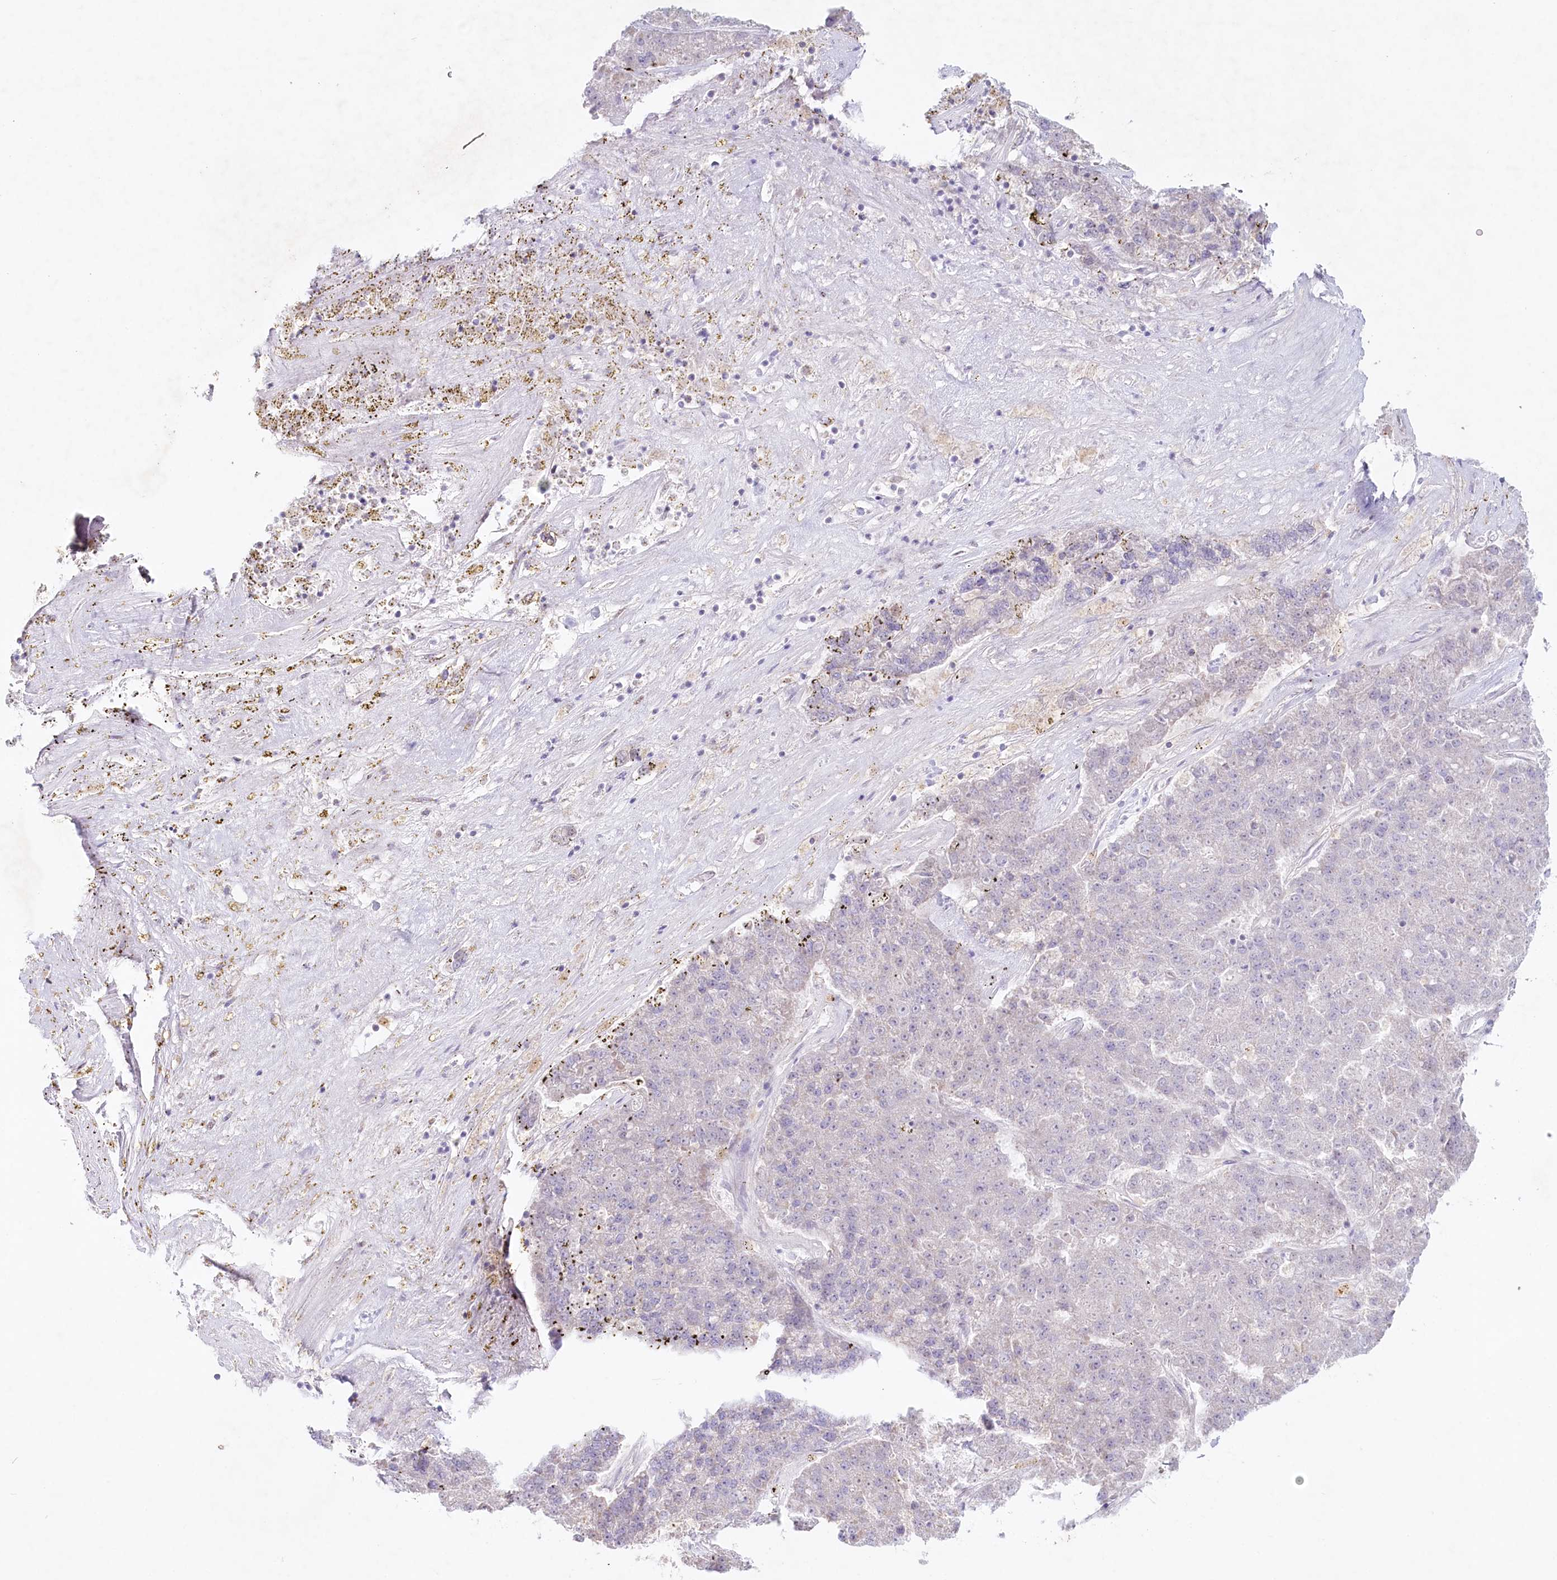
{"staining": {"intensity": "negative", "quantity": "none", "location": "none"}, "tissue": "pancreatic cancer", "cell_type": "Tumor cells", "image_type": "cancer", "snomed": [{"axis": "morphology", "description": "Adenocarcinoma, NOS"}, {"axis": "topography", "description": "Pancreas"}], "caption": "The histopathology image exhibits no significant staining in tumor cells of pancreatic cancer (adenocarcinoma).", "gene": "PSAPL1", "patient": {"sex": "male", "age": 50}}